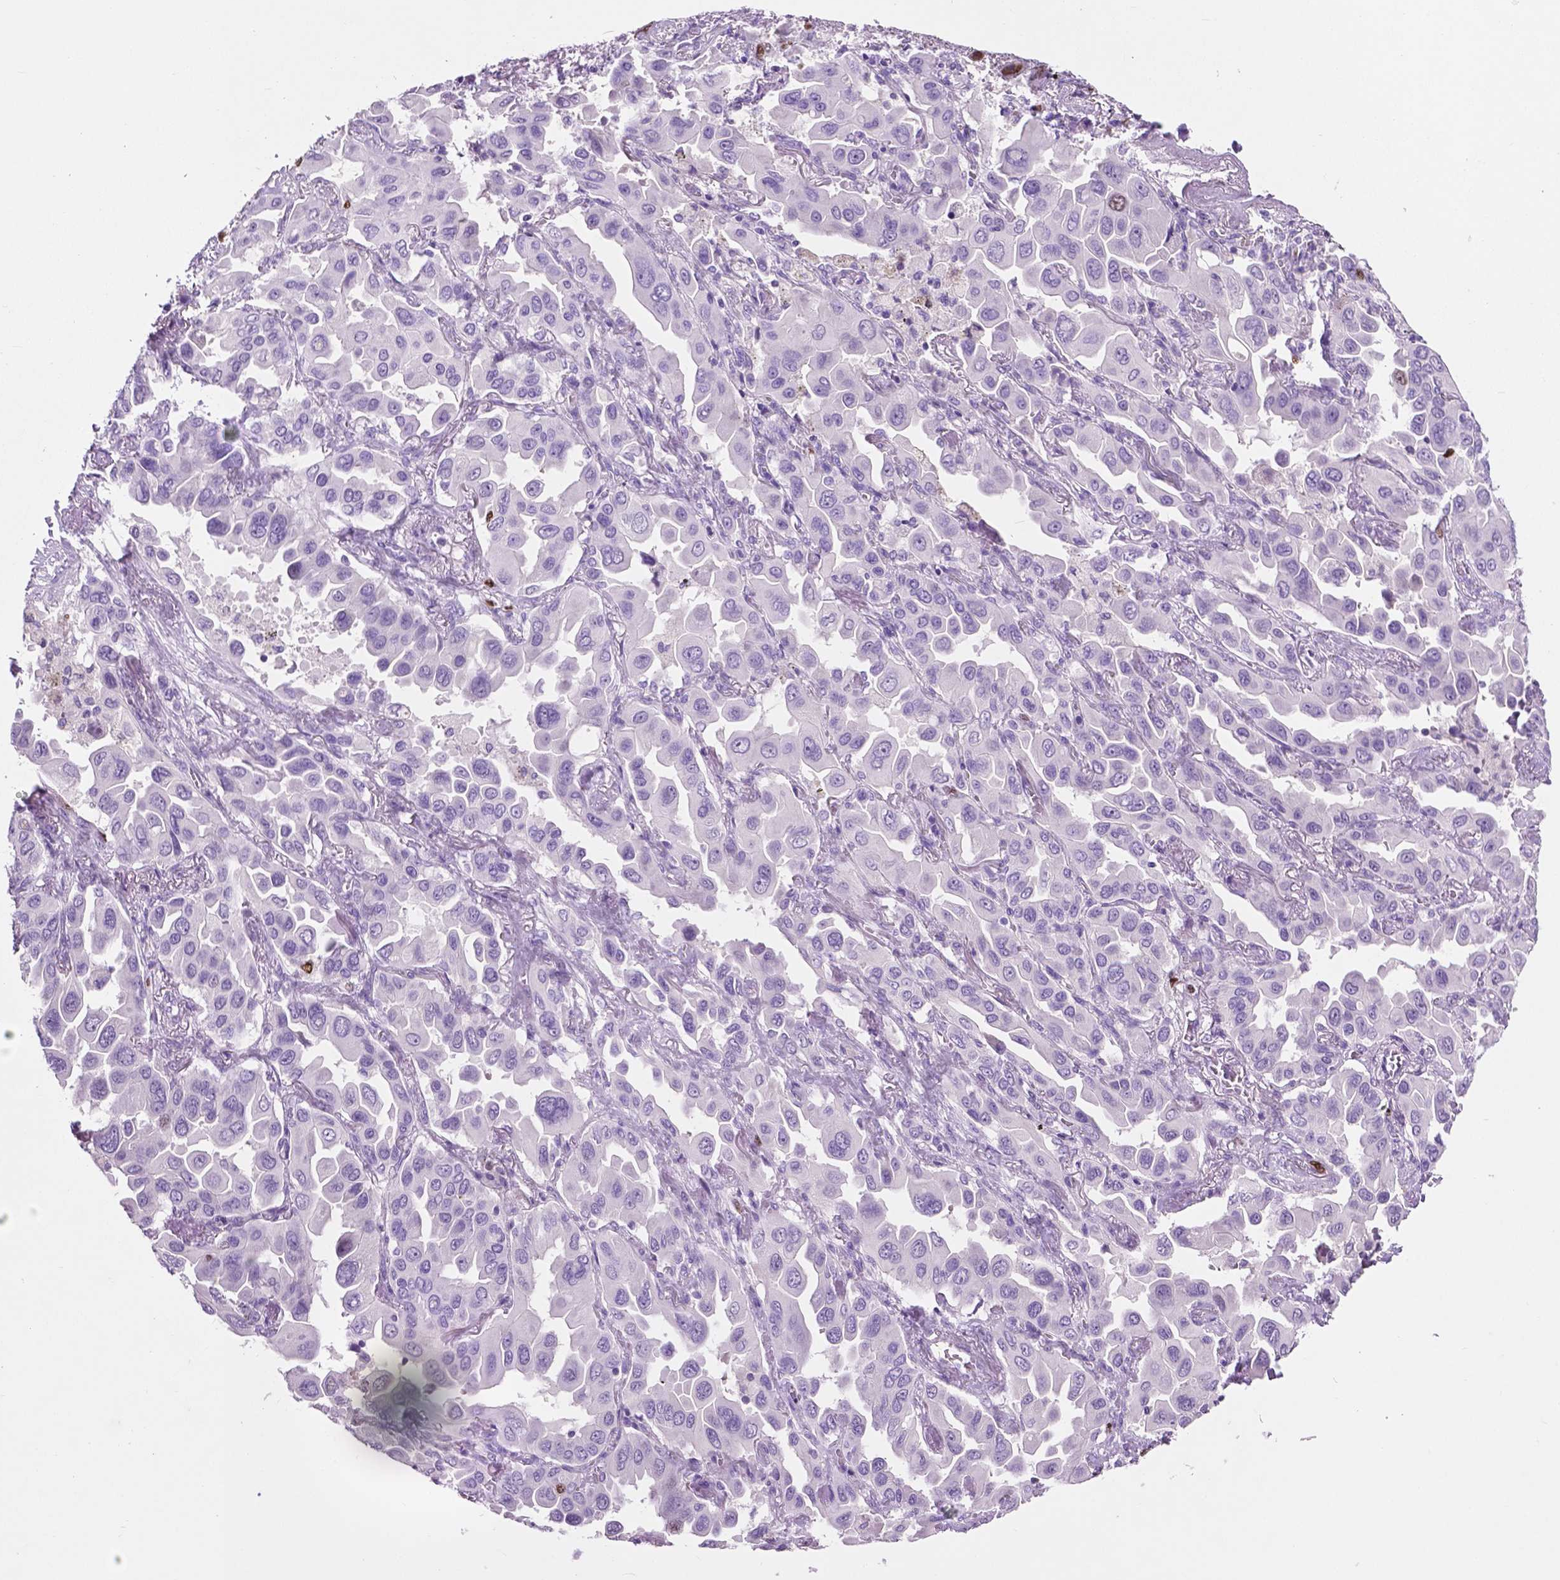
{"staining": {"intensity": "negative", "quantity": "none", "location": "none"}, "tissue": "lung cancer", "cell_type": "Tumor cells", "image_type": "cancer", "snomed": [{"axis": "morphology", "description": "Adenocarcinoma, NOS"}, {"axis": "topography", "description": "Lung"}], "caption": "This image is of lung adenocarcinoma stained with immunohistochemistry to label a protein in brown with the nuclei are counter-stained blue. There is no staining in tumor cells. Brightfield microscopy of IHC stained with DAB (3,3'-diaminobenzidine) (brown) and hematoxylin (blue), captured at high magnification.", "gene": "SIAH2", "patient": {"sex": "male", "age": 64}}